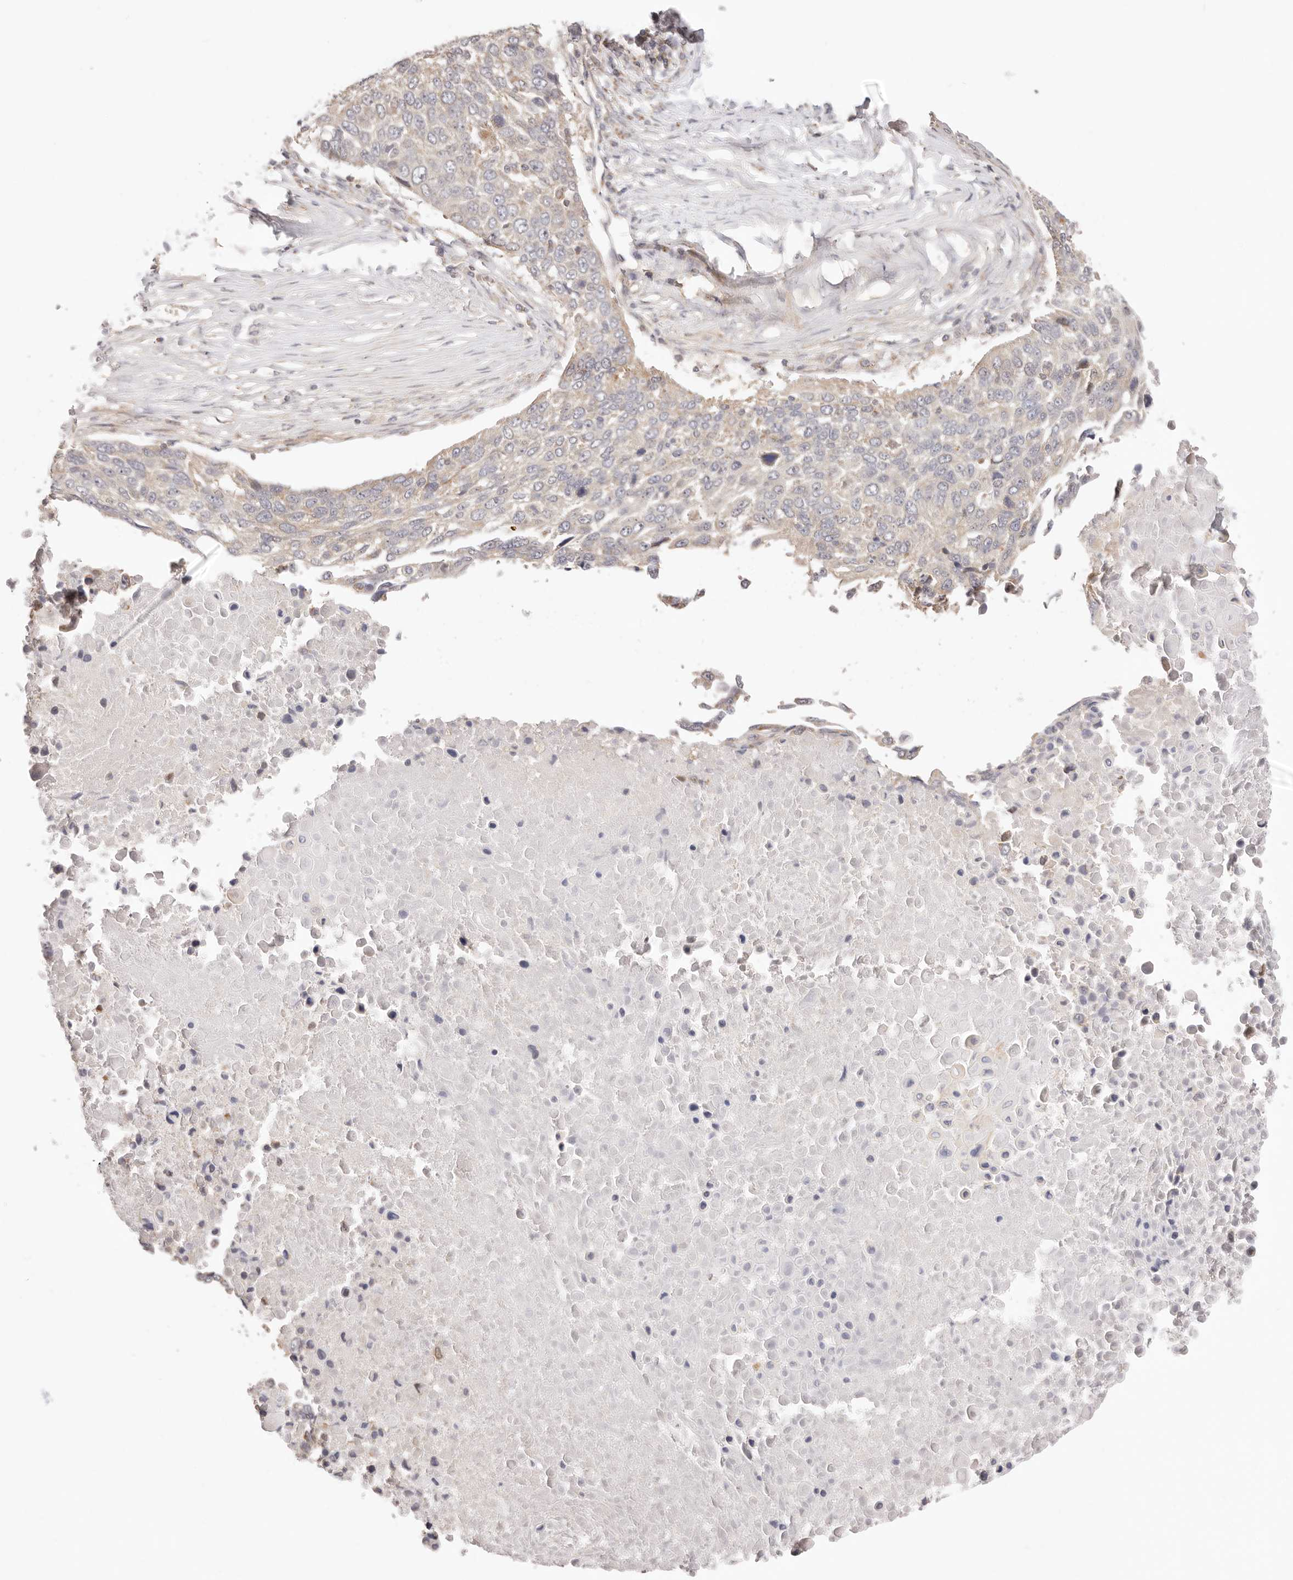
{"staining": {"intensity": "weak", "quantity": "<25%", "location": "cytoplasmic/membranous"}, "tissue": "lung cancer", "cell_type": "Tumor cells", "image_type": "cancer", "snomed": [{"axis": "morphology", "description": "Squamous cell carcinoma, NOS"}, {"axis": "topography", "description": "Lung"}], "caption": "A histopathology image of lung cancer (squamous cell carcinoma) stained for a protein reveals no brown staining in tumor cells.", "gene": "KCMF1", "patient": {"sex": "male", "age": 66}}